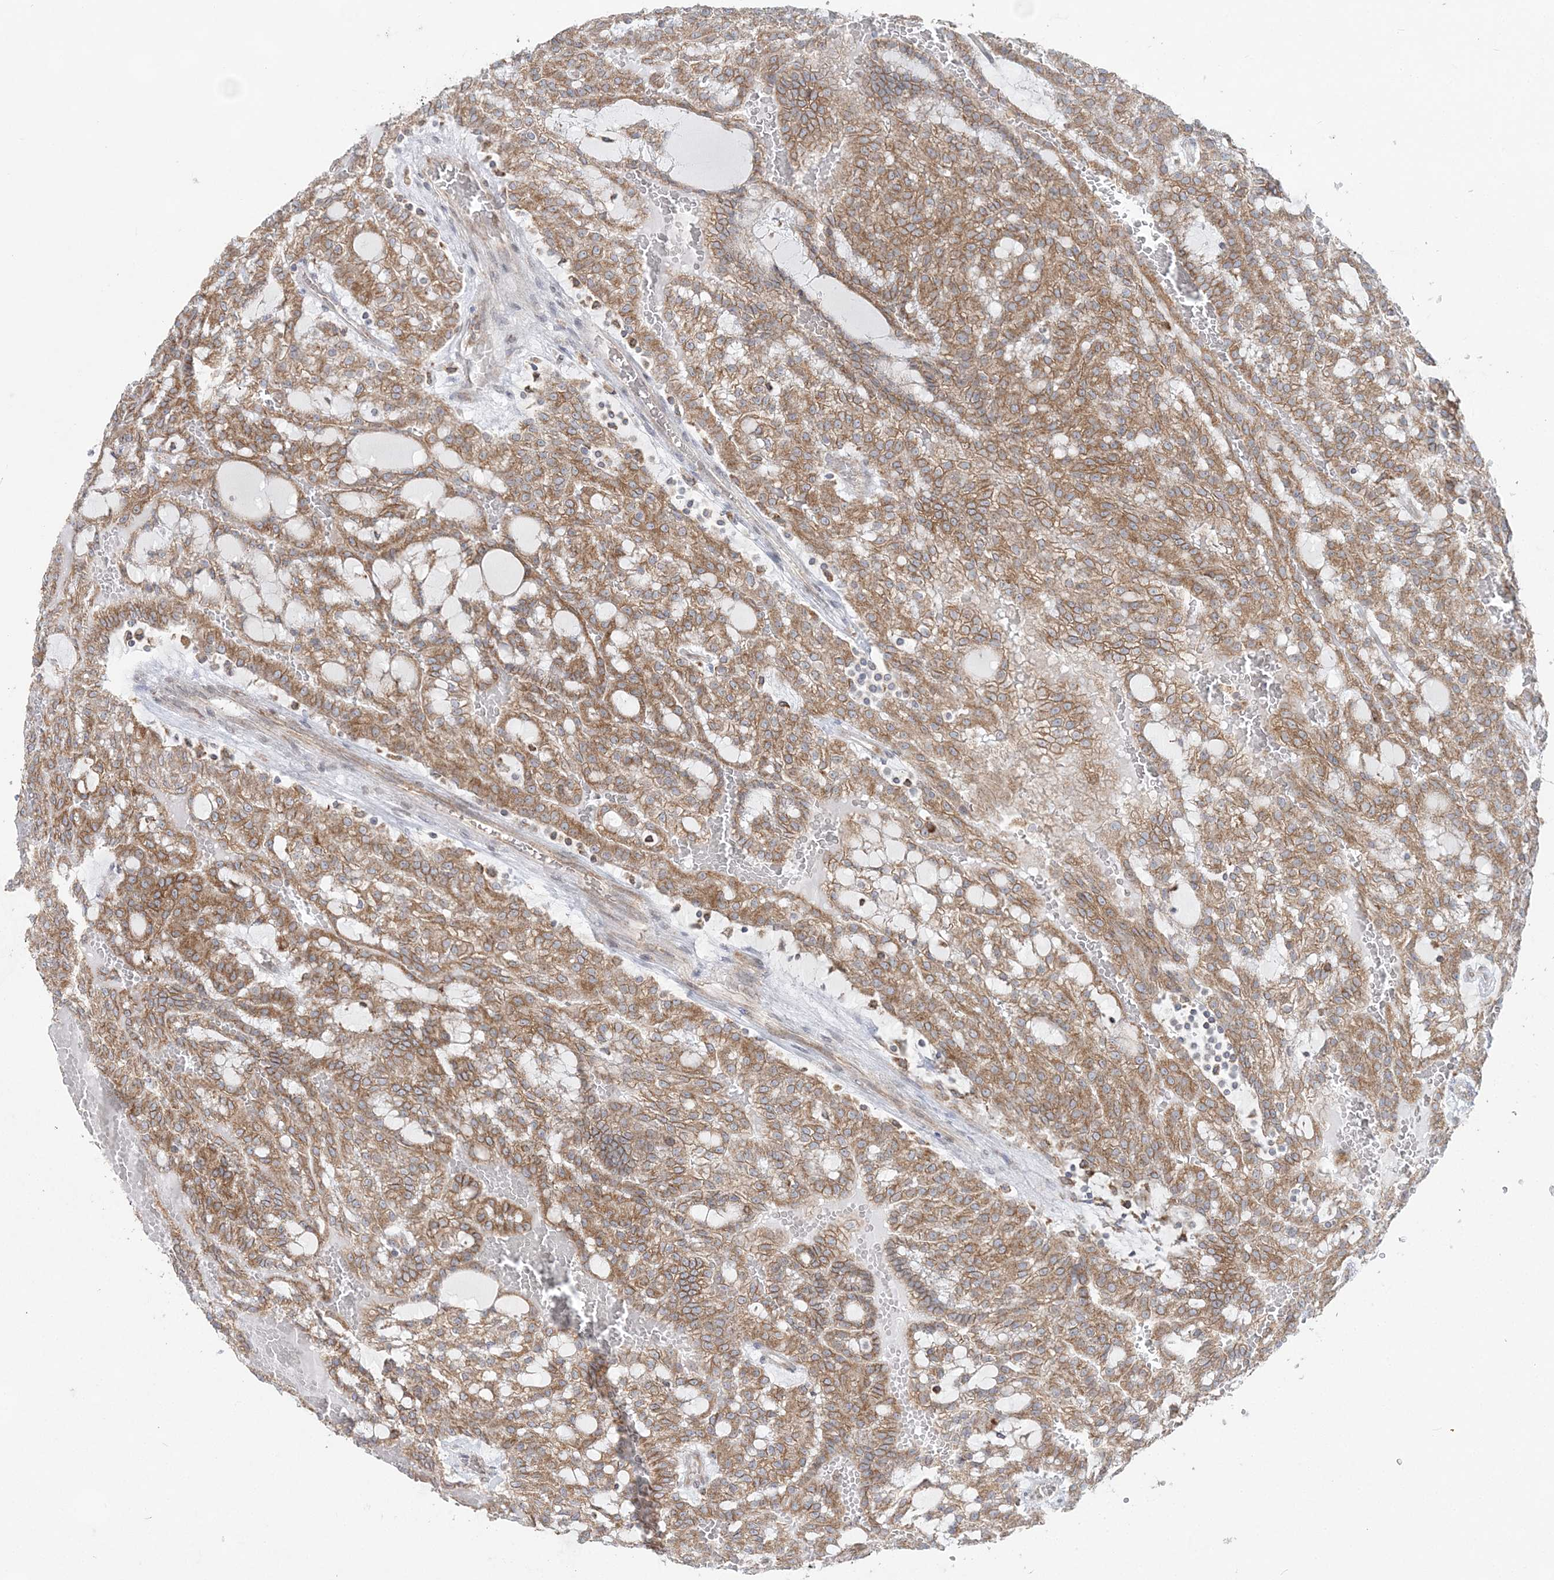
{"staining": {"intensity": "moderate", "quantity": ">75%", "location": "cytoplasmic/membranous"}, "tissue": "renal cancer", "cell_type": "Tumor cells", "image_type": "cancer", "snomed": [{"axis": "morphology", "description": "Adenocarcinoma, NOS"}, {"axis": "topography", "description": "Kidney"}], "caption": "Adenocarcinoma (renal) stained with immunohistochemistry demonstrates moderate cytoplasmic/membranous positivity in about >75% of tumor cells.", "gene": "TMED10", "patient": {"sex": "male", "age": 63}}